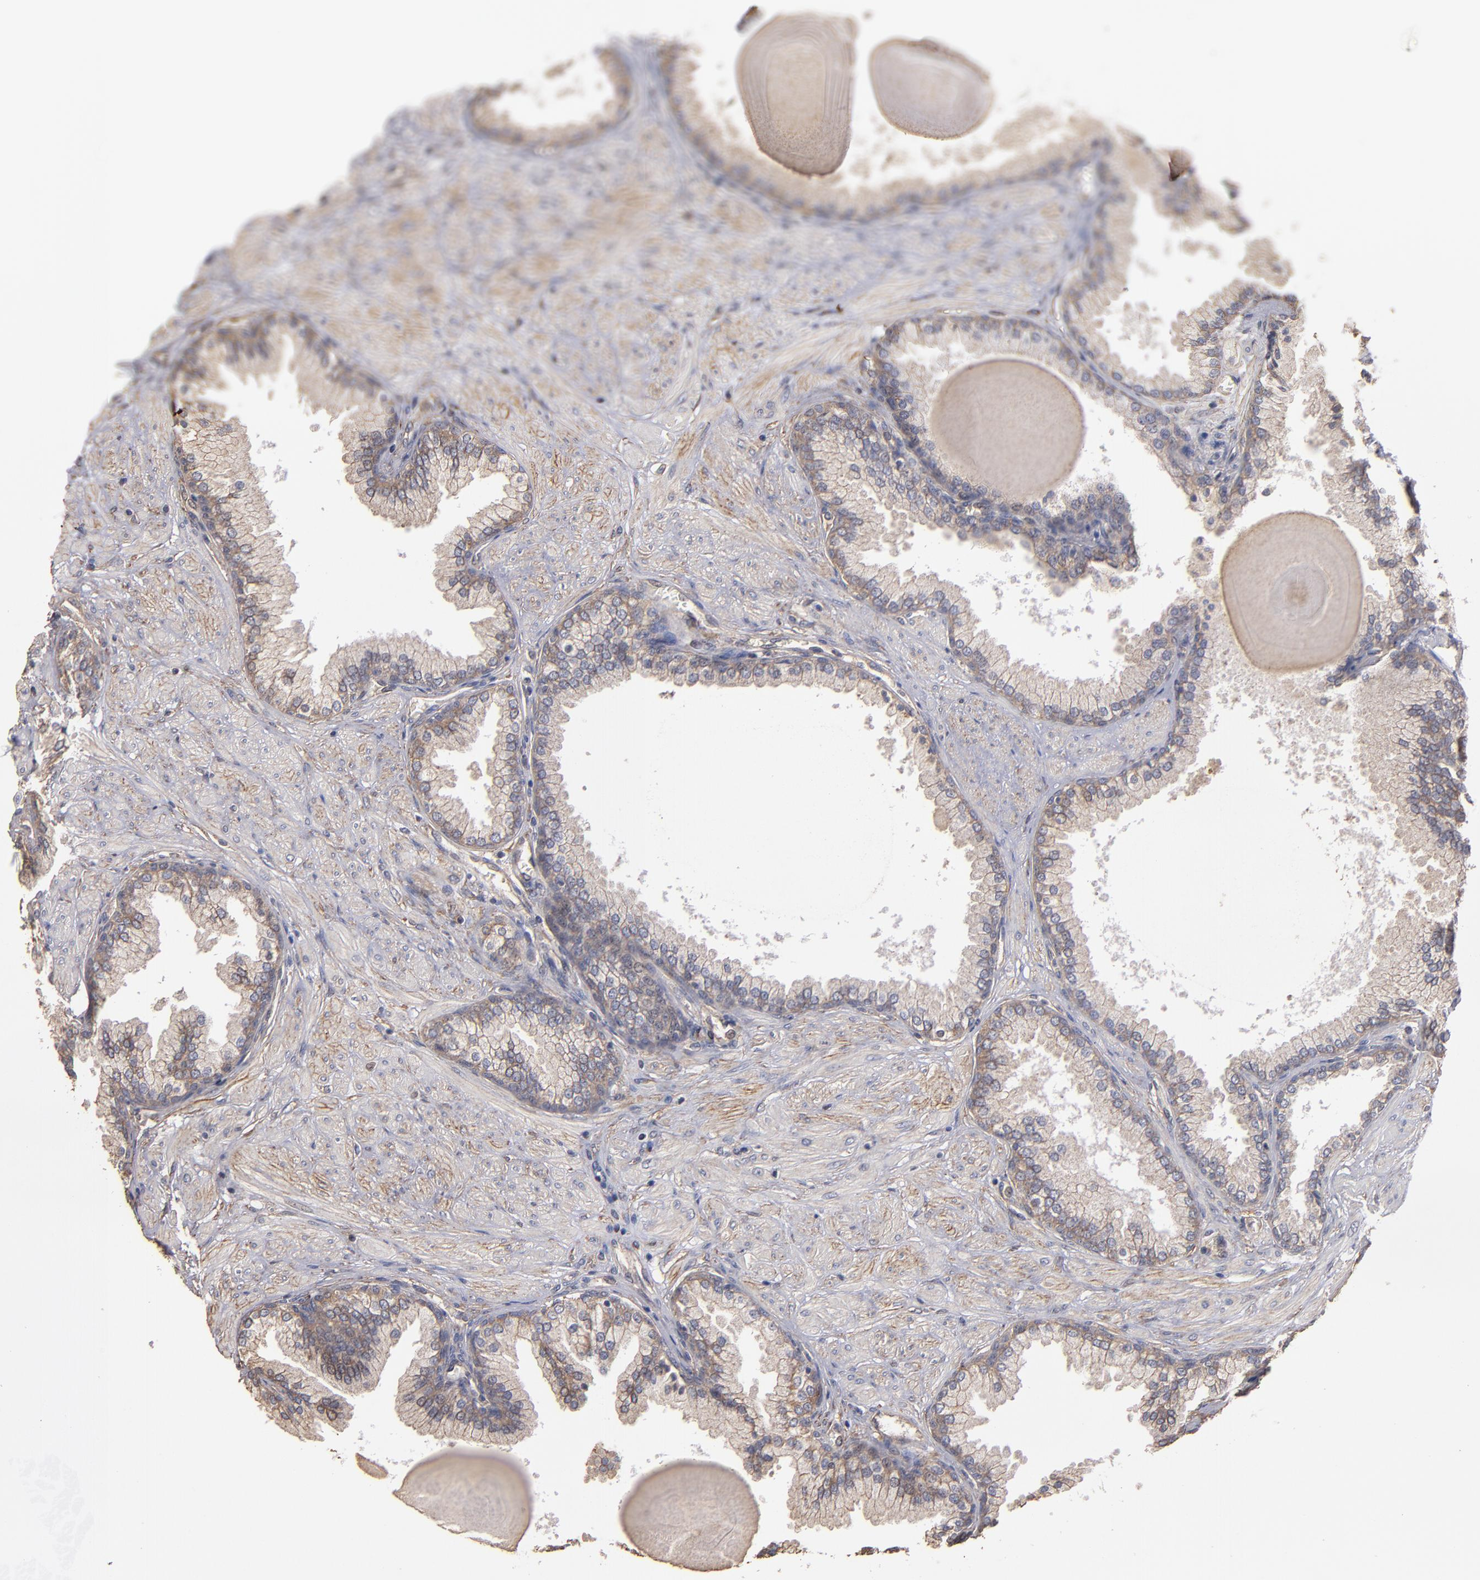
{"staining": {"intensity": "weak", "quantity": ">75%", "location": "cytoplasmic/membranous"}, "tissue": "prostate", "cell_type": "Glandular cells", "image_type": "normal", "snomed": [{"axis": "morphology", "description": "Normal tissue, NOS"}, {"axis": "topography", "description": "Prostate"}], "caption": "This histopathology image demonstrates immunohistochemistry (IHC) staining of normal human prostate, with low weak cytoplasmic/membranous expression in approximately >75% of glandular cells.", "gene": "DMD", "patient": {"sex": "male", "age": 51}}